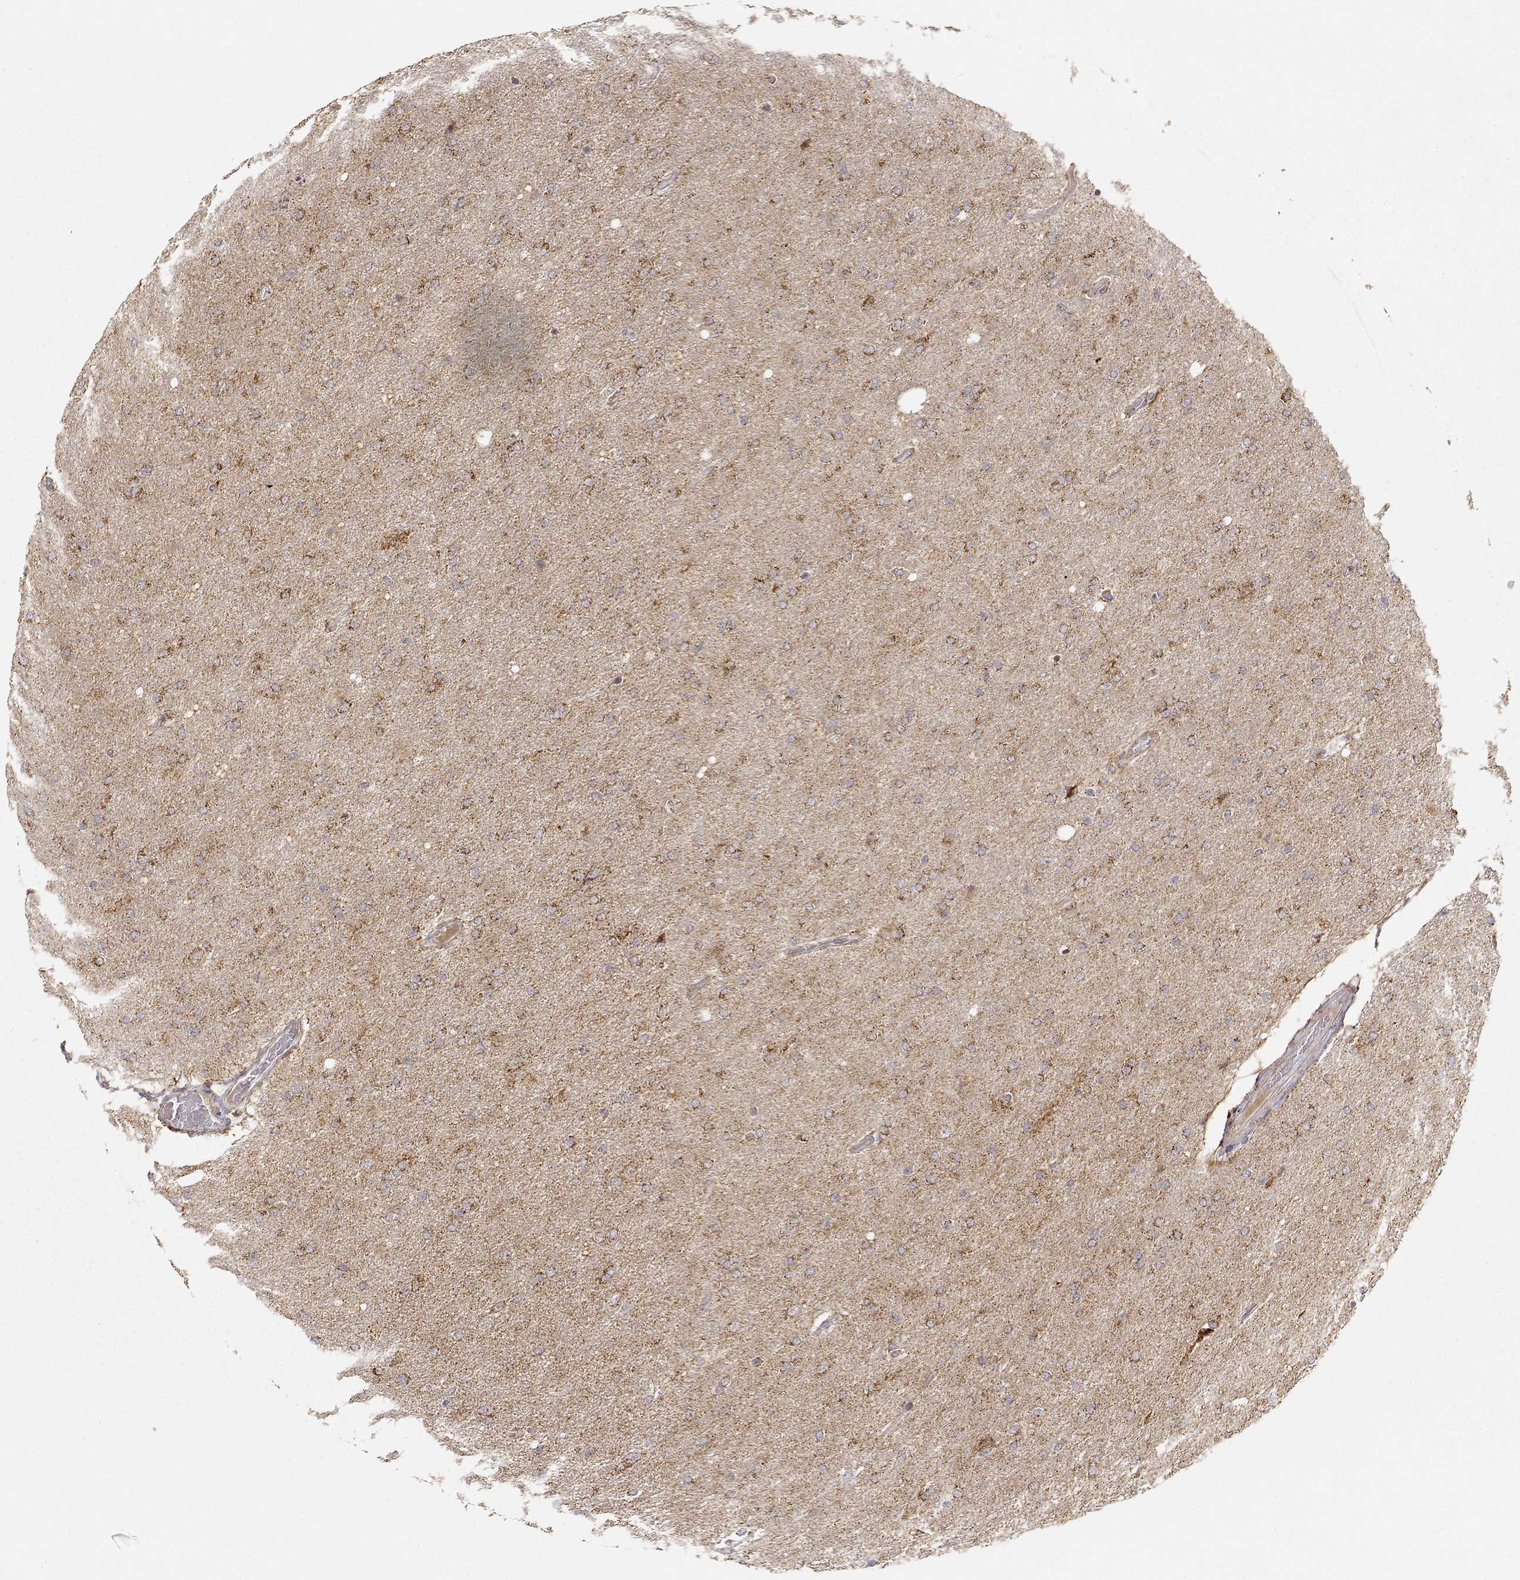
{"staining": {"intensity": "strong", "quantity": ">75%", "location": "cytoplasmic/membranous"}, "tissue": "glioma", "cell_type": "Tumor cells", "image_type": "cancer", "snomed": [{"axis": "morphology", "description": "Glioma, malignant, High grade"}, {"axis": "topography", "description": "Cerebral cortex"}], "caption": "An immunohistochemistry photomicrograph of tumor tissue is shown. Protein staining in brown highlights strong cytoplasmic/membranous positivity in malignant glioma (high-grade) within tumor cells. The staining was performed using DAB (3,3'-diaminobenzidine), with brown indicating positive protein expression. Nuclei are stained blue with hematoxylin.", "gene": "EXOG", "patient": {"sex": "male", "age": 70}}